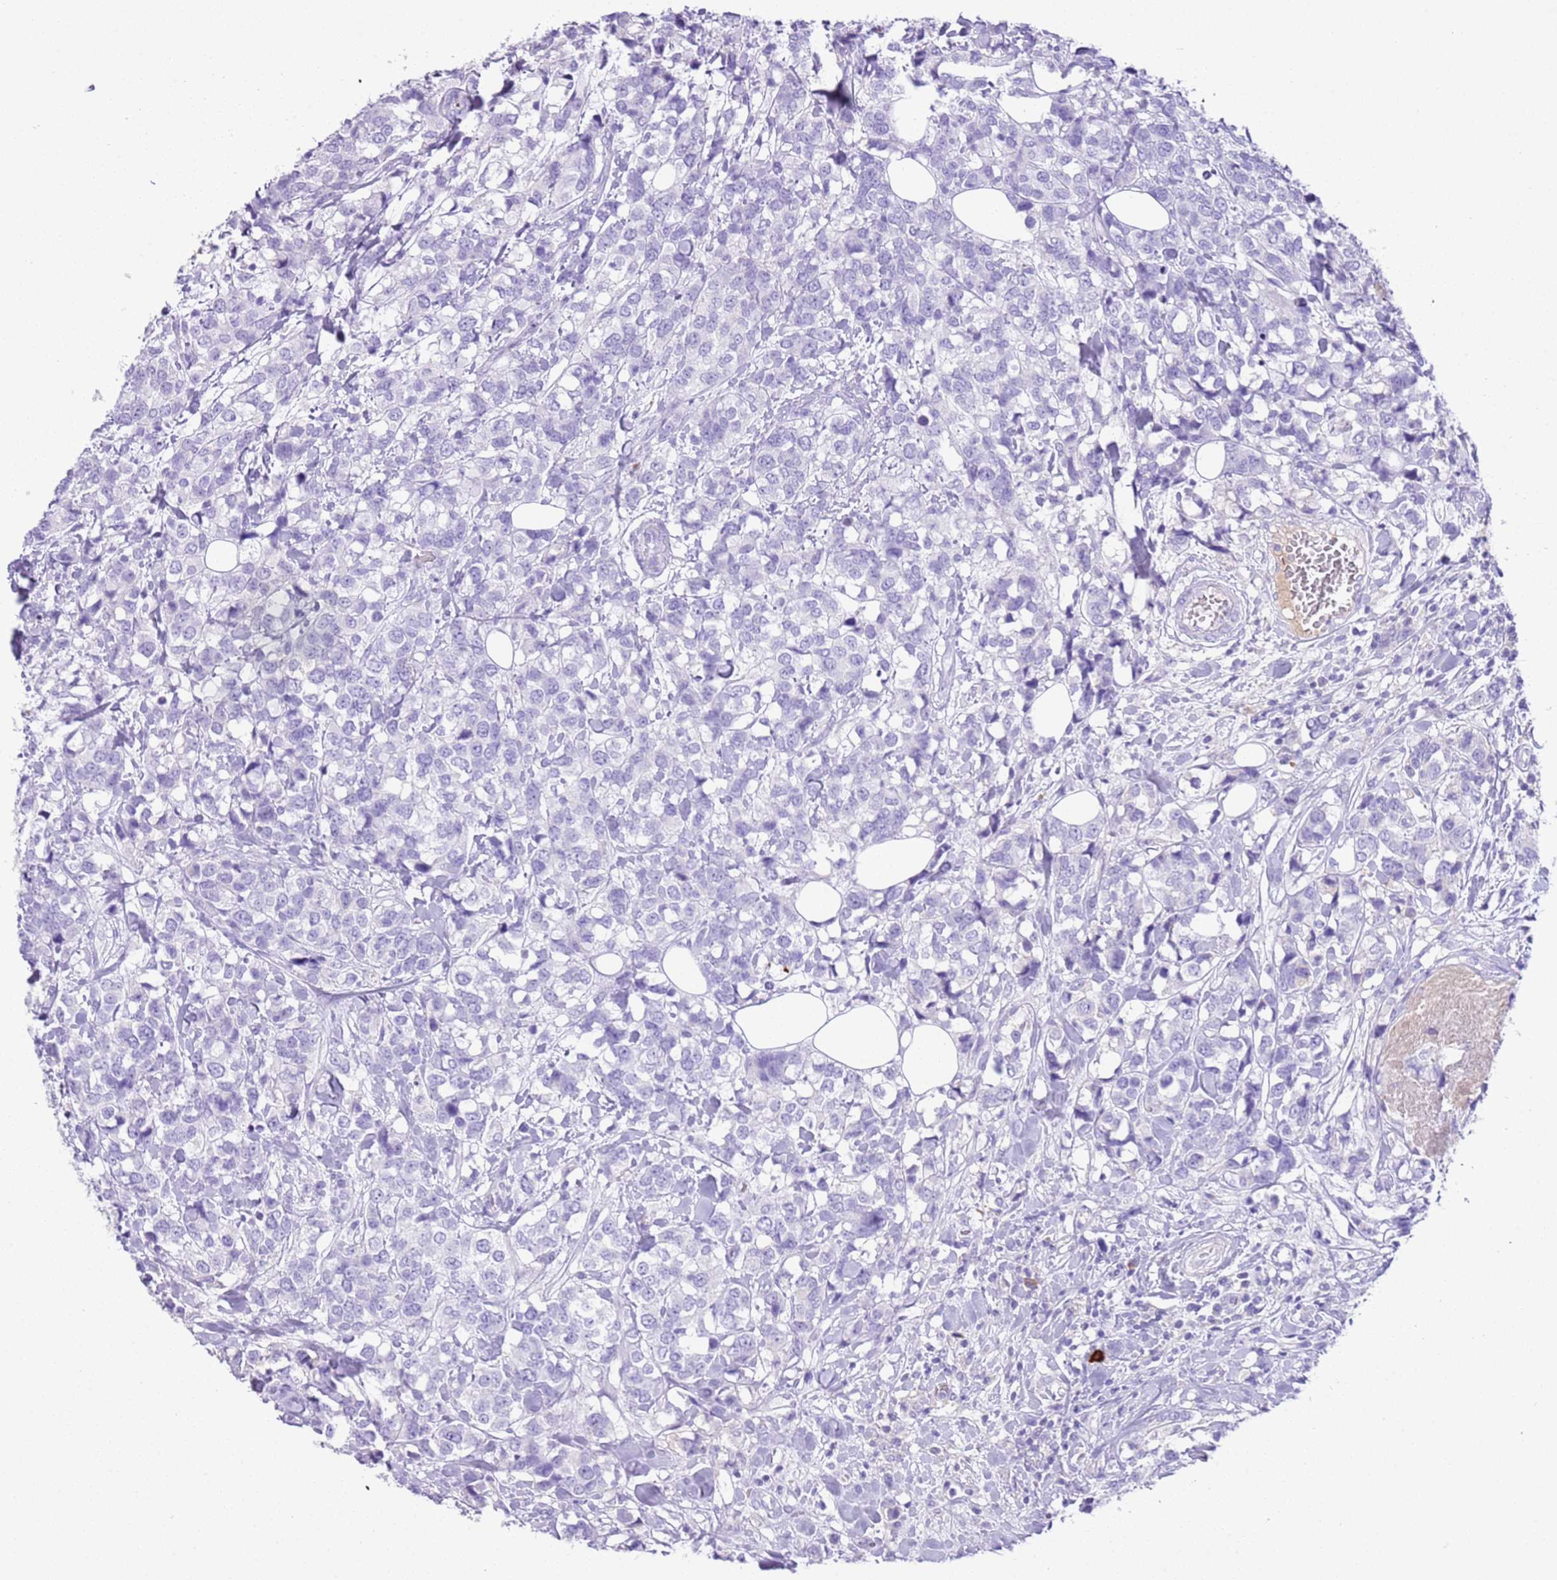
{"staining": {"intensity": "negative", "quantity": "none", "location": "none"}, "tissue": "breast cancer", "cell_type": "Tumor cells", "image_type": "cancer", "snomed": [{"axis": "morphology", "description": "Lobular carcinoma"}, {"axis": "topography", "description": "Breast"}], "caption": "The micrograph demonstrates no staining of tumor cells in lobular carcinoma (breast).", "gene": "IGKV3D-11", "patient": {"sex": "female", "age": 59}}